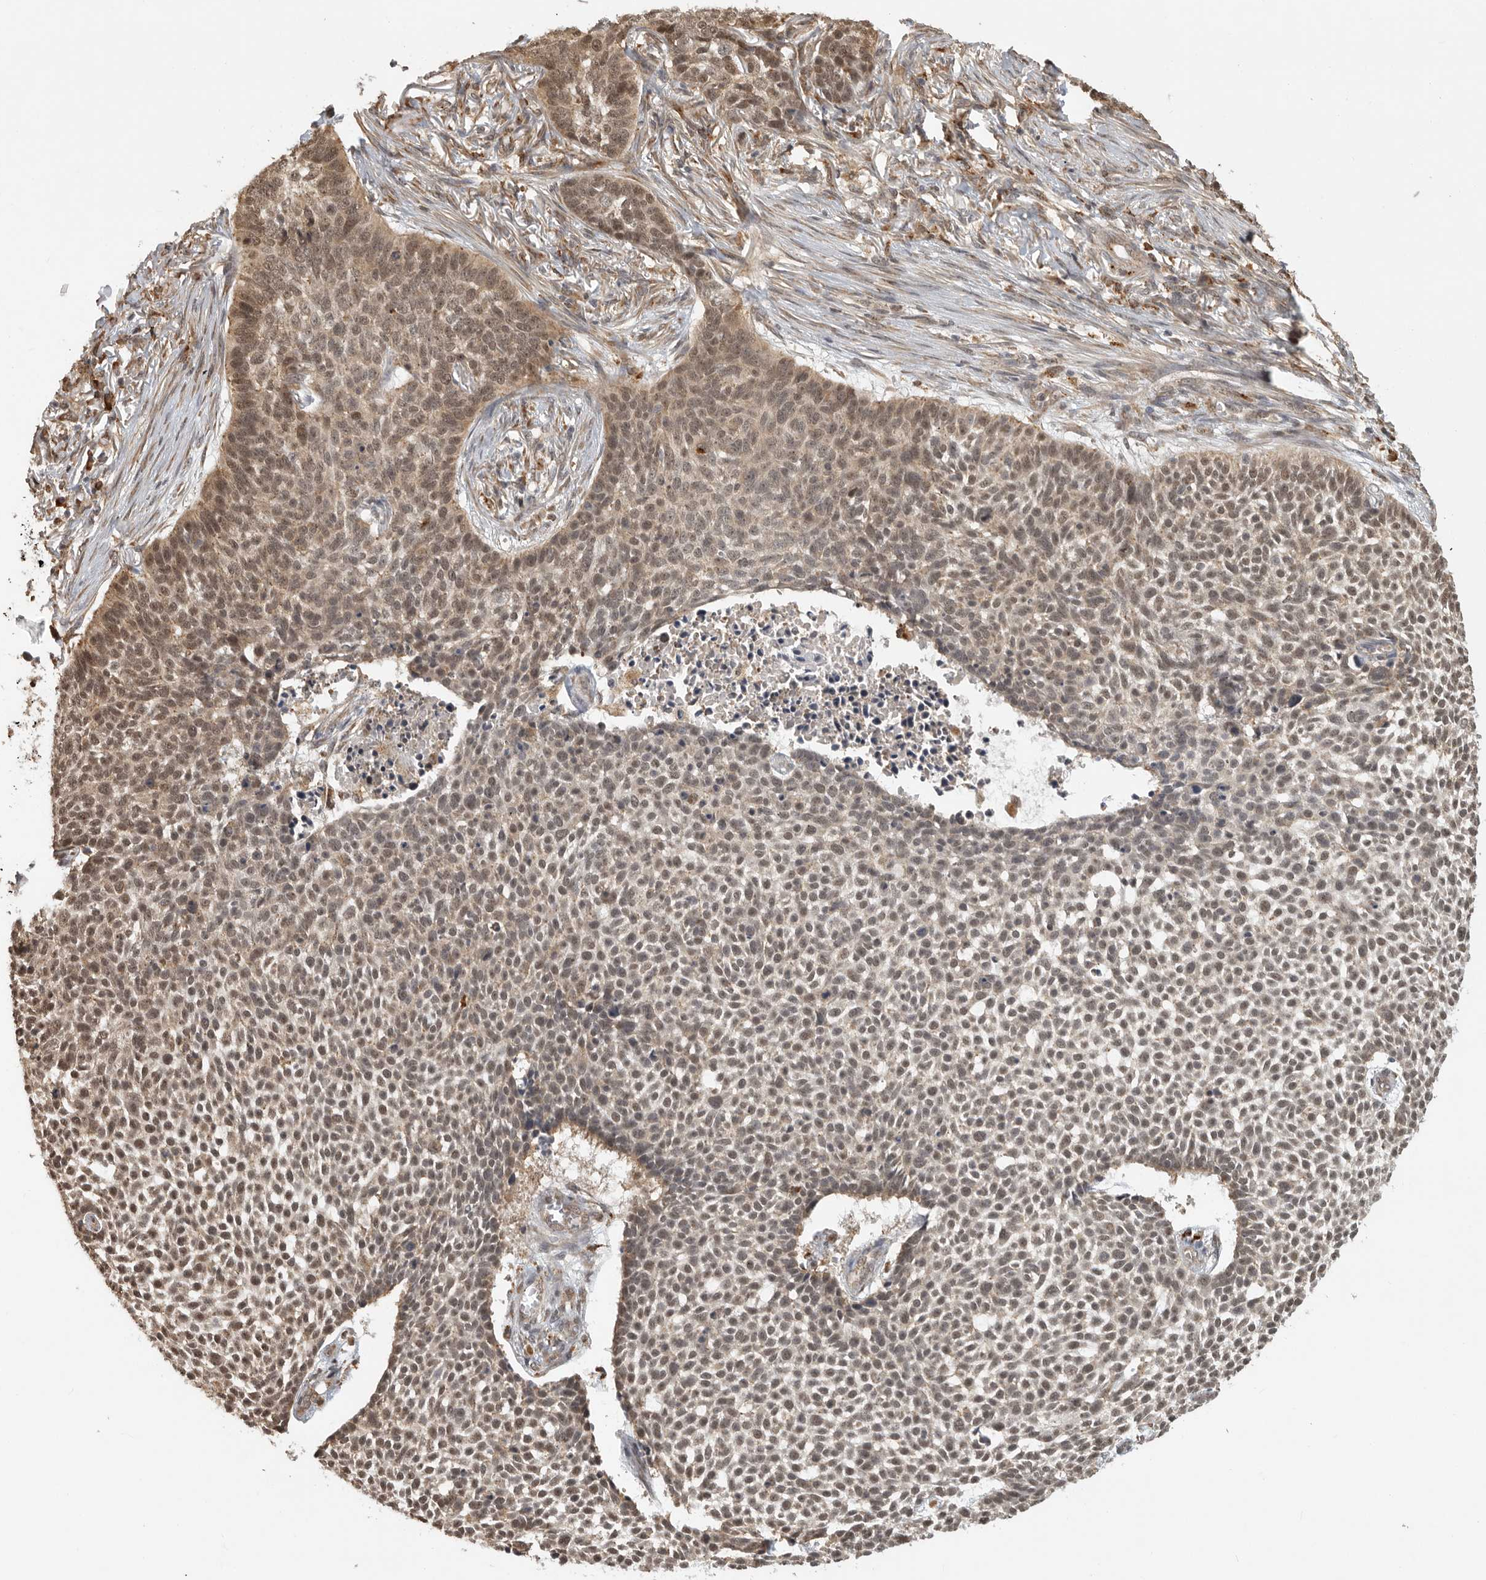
{"staining": {"intensity": "weak", "quantity": ">75%", "location": "cytoplasmic/membranous,nuclear"}, "tissue": "skin cancer", "cell_type": "Tumor cells", "image_type": "cancer", "snomed": [{"axis": "morphology", "description": "Basal cell carcinoma"}, {"axis": "topography", "description": "Skin"}], "caption": "High-magnification brightfield microscopy of basal cell carcinoma (skin) stained with DAB (3,3'-diaminobenzidine) (brown) and counterstained with hematoxylin (blue). tumor cells exhibit weak cytoplasmic/membranous and nuclear expression is appreciated in about>75% of cells.", "gene": "ZNF83", "patient": {"sex": "male", "age": 85}}